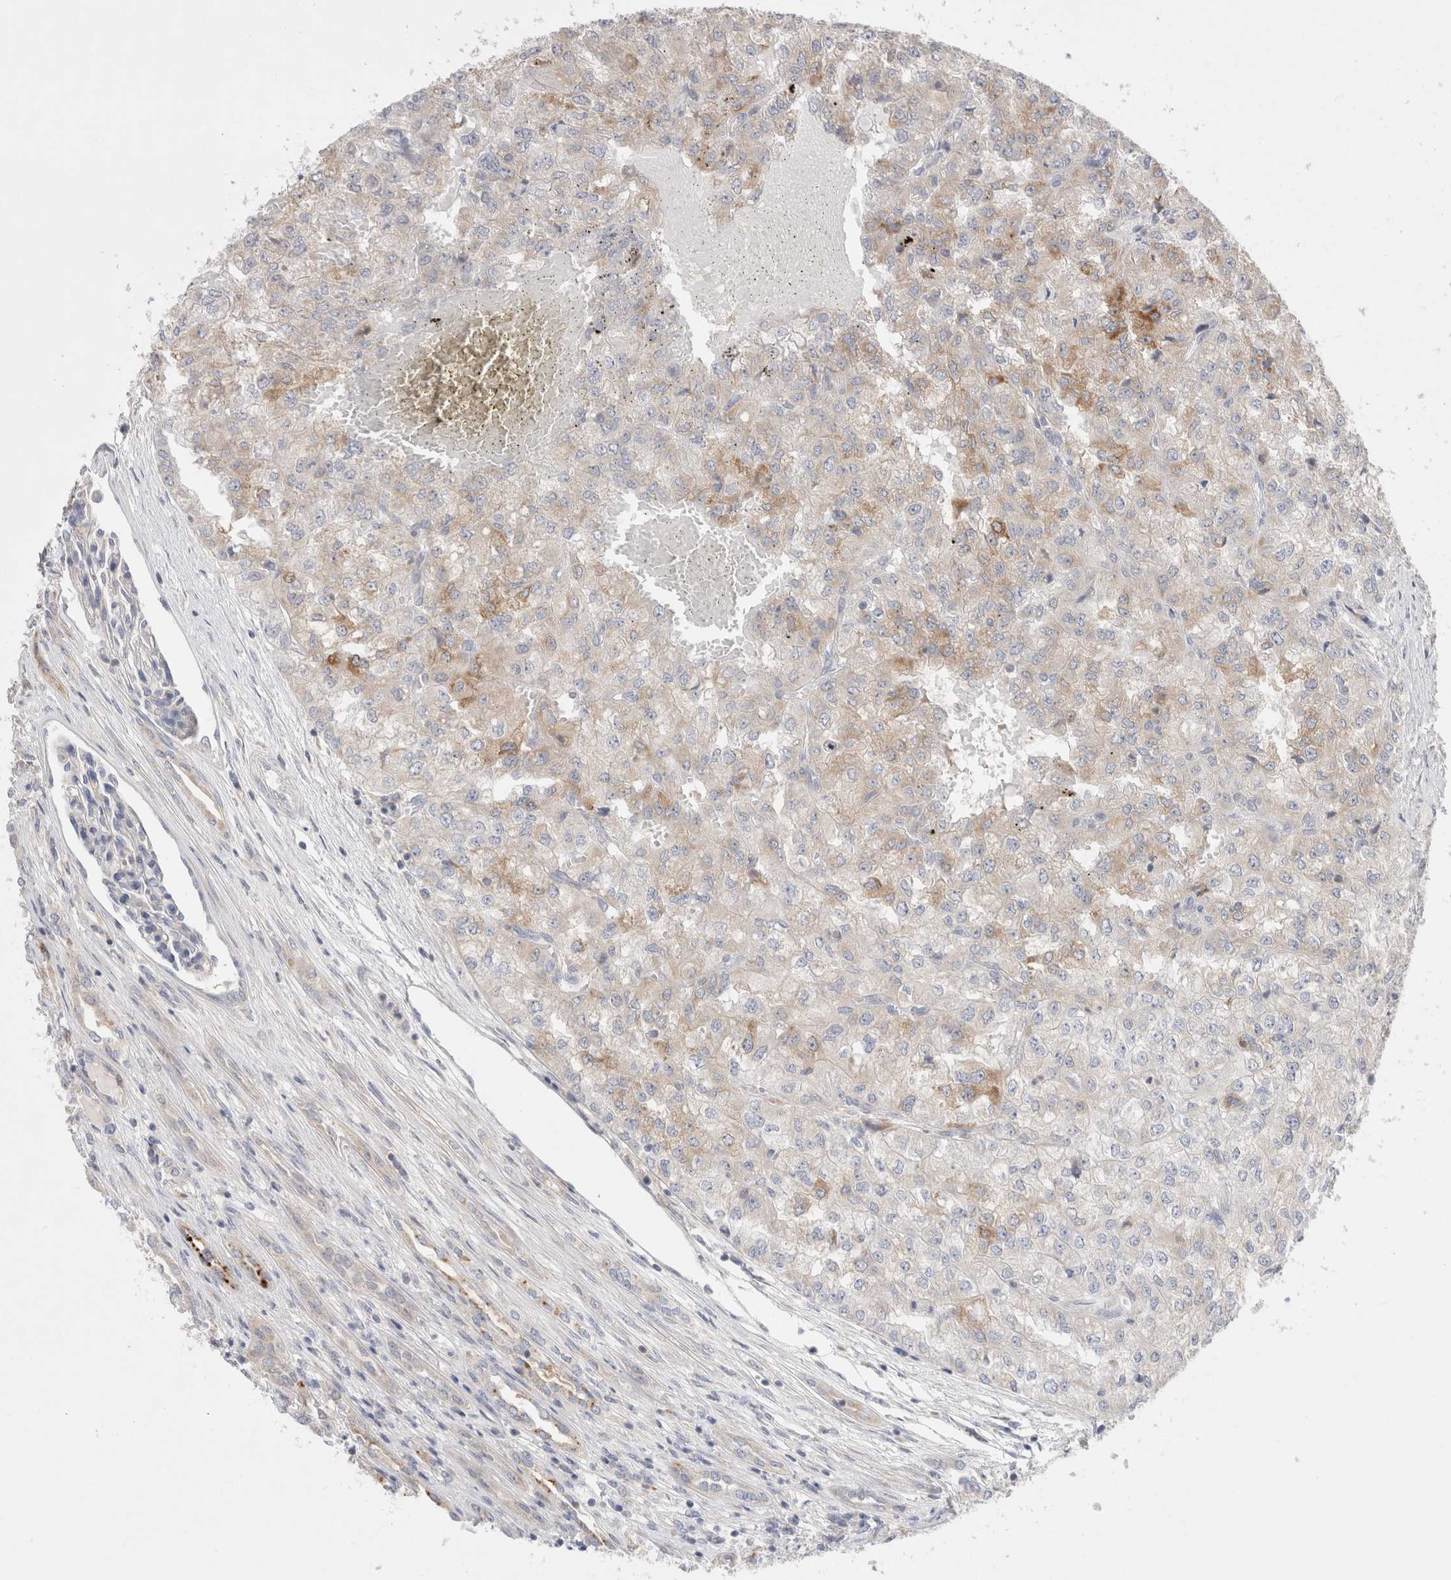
{"staining": {"intensity": "moderate", "quantity": "25%-75%", "location": "cytoplasmic/membranous"}, "tissue": "renal cancer", "cell_type": "Tumor cells", "image_type": "cancer", "snomed": [{"axis": "morphology", "description": "Adenocarcinoma, NOS"}, {"axis": "topography", "description": "Kidney"}], "caption": "Human renal cancer (adenocarcinoma) stained with a protein marker shows moderate staining in tumor cells.", "gene": "TBC1D16", "patient": {"sex": "female", "age": 54}}